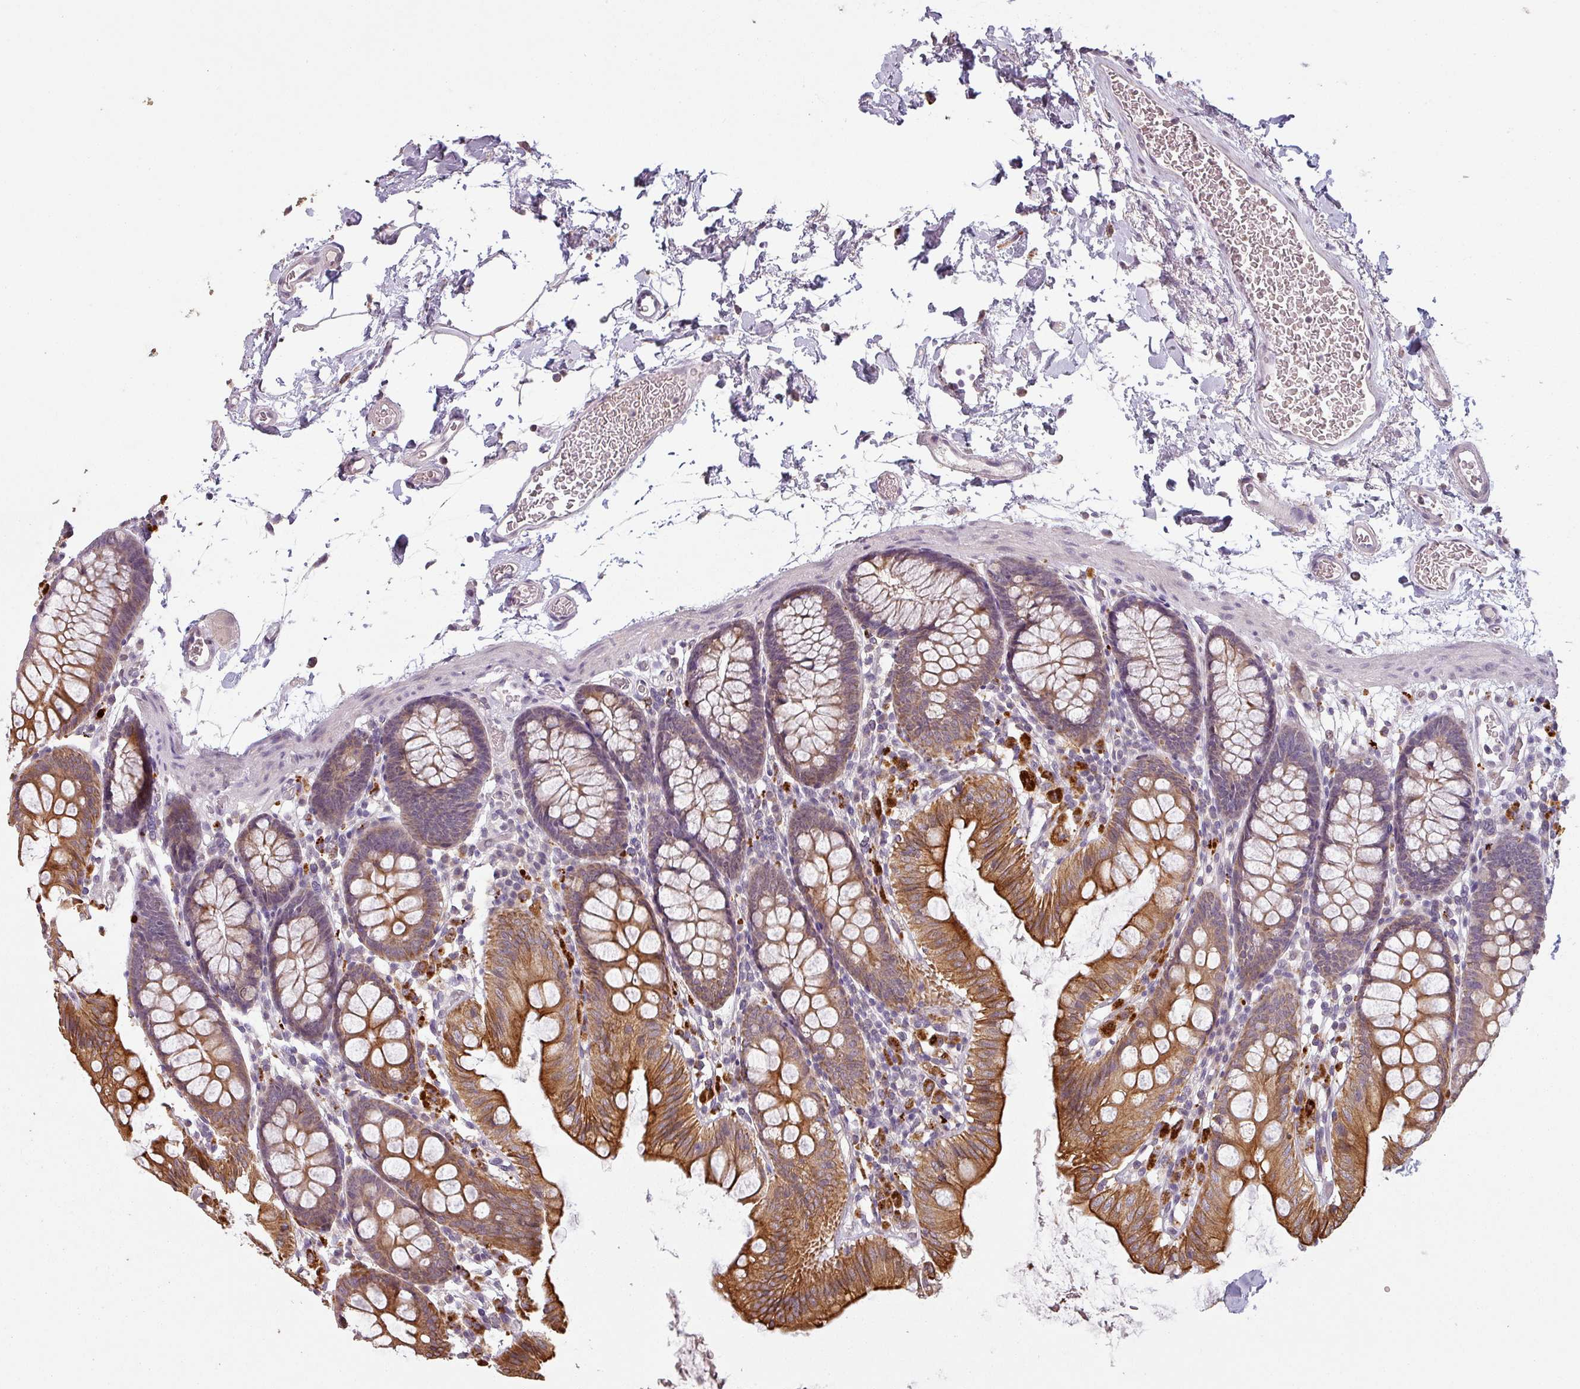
{"staining": {"intensity": "negative", "quantity": "none", "location": "none"}, "tissue": "colon", "cell_type": "Endothelial cells", "image_type": "normal", "snomed": [{"axis": "morphology", "description": "Normal tissue, NOS"}, {"axis": "topography", "description": "Colon"}], "caption": "A high-resolution micrograph shows IHC staining of unremarkable colon, which demonstrates no significant expression in endothelial cells. (DAB (3,3'-diaminobenzidine) IHC with hematoxylin counter stain).", "gene": "LYPLA1", "patient": {"sex": "male", "age": 75}}